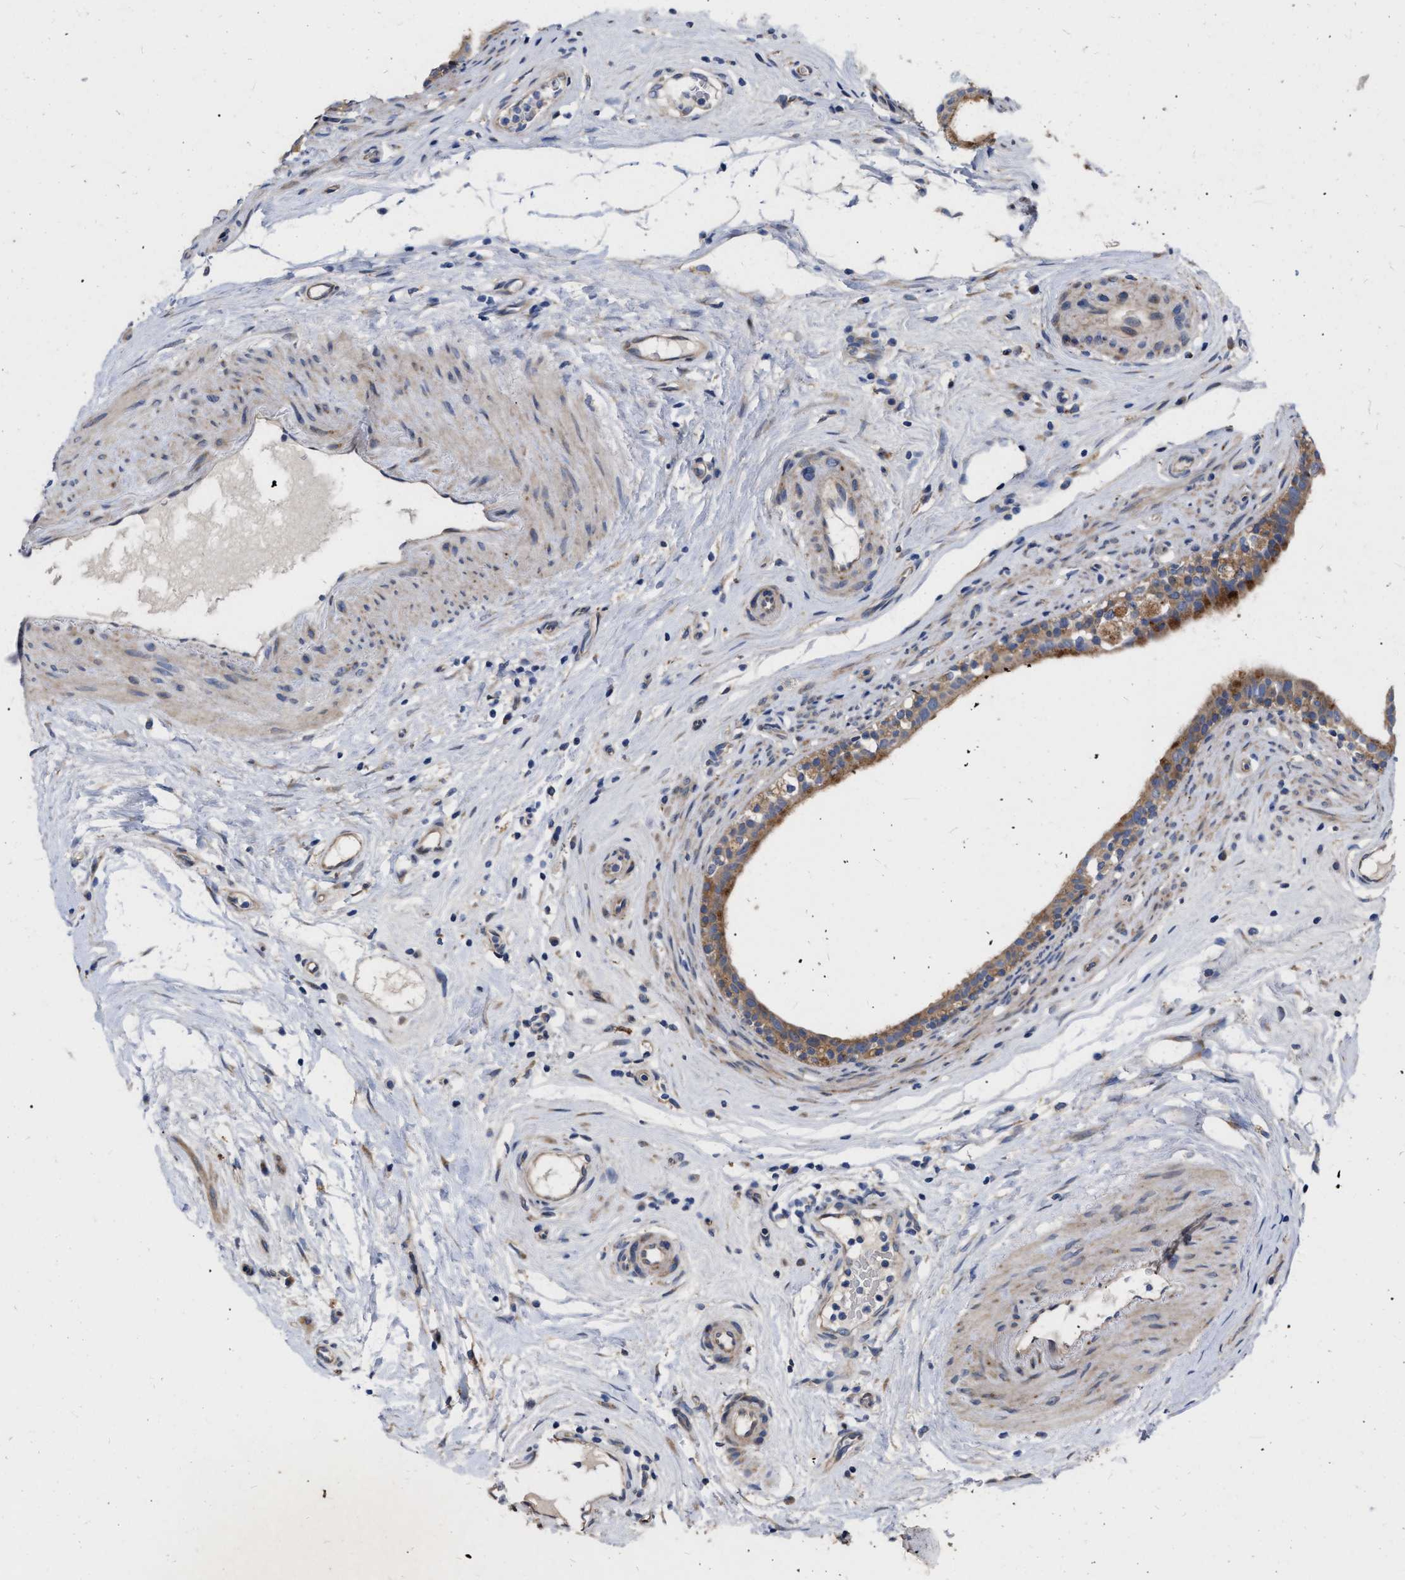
{"staining": {"intensity": "weak", "quantity": ">75%", "location": "cytoplasmic/membranous"}, "tissue": "epididymis", "cell_type": "Glandular cells", "image_type": "normal", "snomed": [{"axis": "morphology", "description": "Normal tissue, NOS"}, {"axis": "morphology", "description": "Inflammation, NOS"}, {"axis": "topography", "description": "Epididymis"}], "caption": "Immunohistochemistry micrograph of normal human epididymis stained for a protein (brown), which exhibits low levels of weak cytoplasmic/membranous staining in approximately >75% of glandular cells.", "gene": "MLST8", "patient": {"sex": "male", "age": 84}}